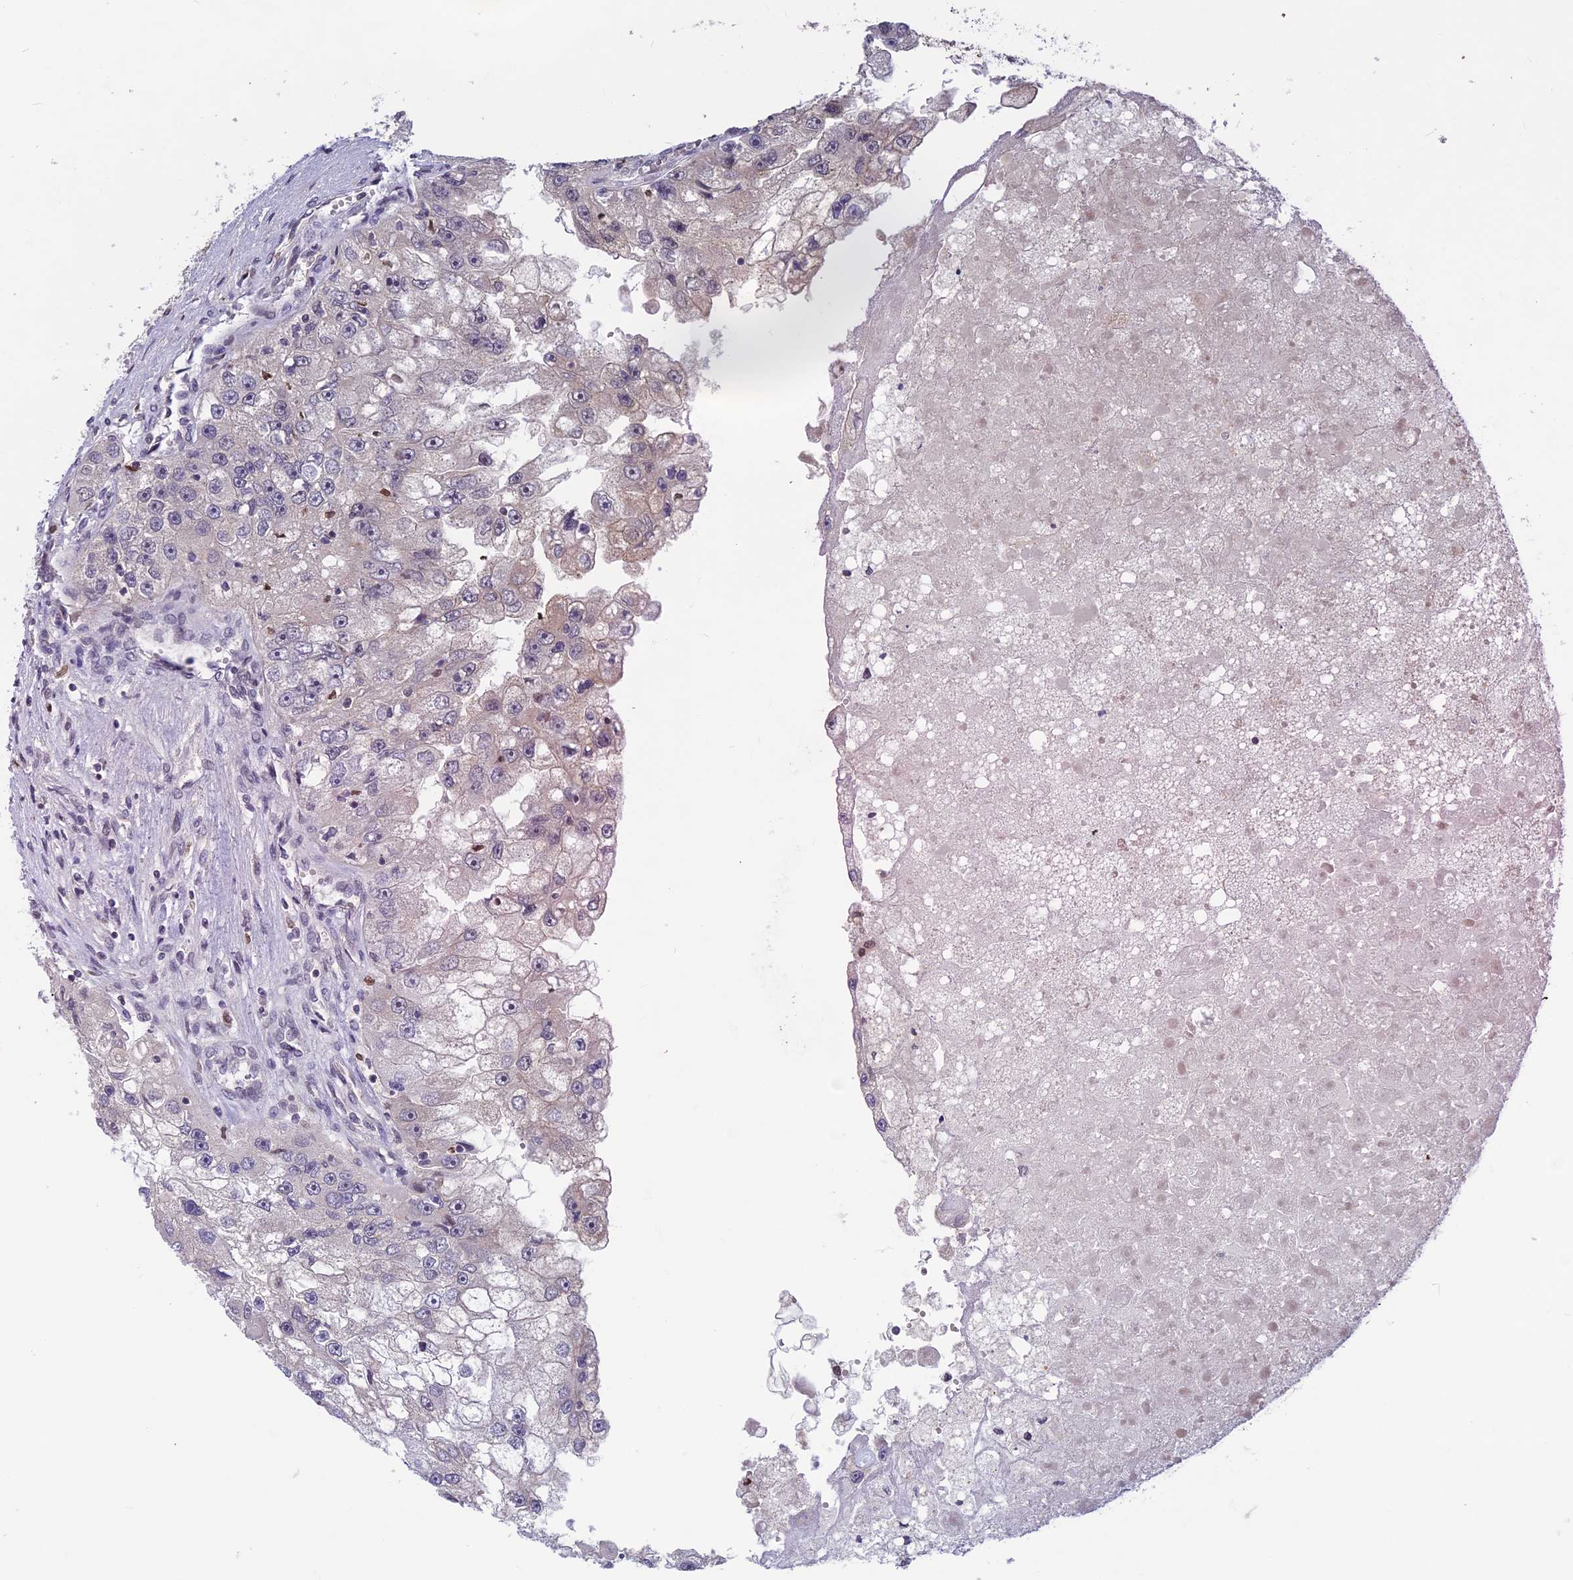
{"staining": {"intensity": "negative", "quantity": "none", "location": "none"}, "tissue": "renal cancer", "cell_type": "Tumor cells", "image_type": "cancer", "snomed": [{"axis": "morphology", "description": "Adenocarcinoma, NOS"}, {"axis": "topography", "description": "Kidney"}], "caption": "Image shows no significant protein positivity in tumor cells of renal cancer (adenocarcinoma).", "gene": "SPIRE1", "patient": {"sex": "male", "age": 63}}